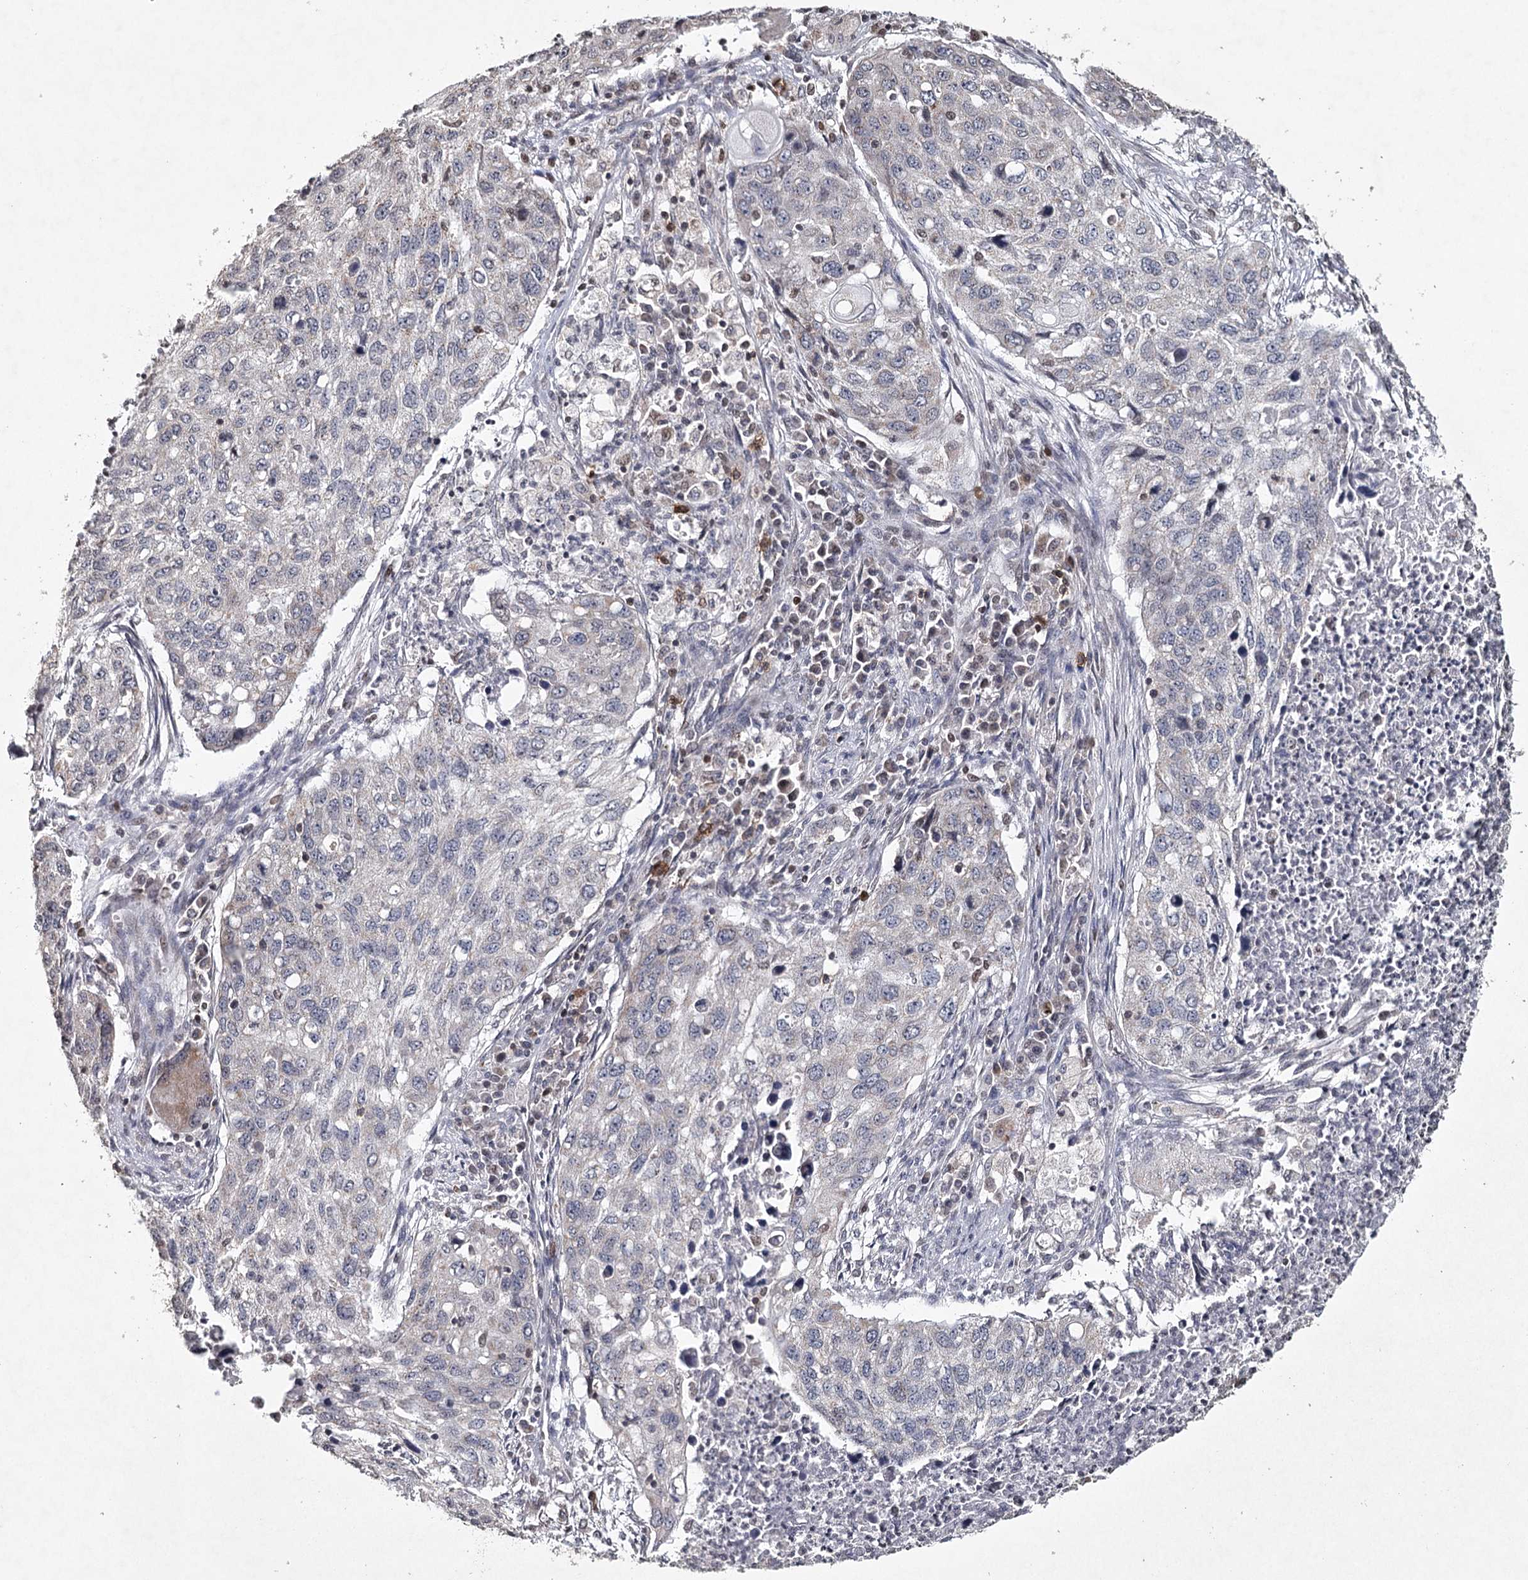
{"staining": {"intensity": "negative", "quantity": "none", "location": "none"}, "tissue": "lung cancer", "cell_type": "Tumor cells", "image_type": "cancer", "snomed": [{"axis": "morphology", "description": "Squamous cell carcinoma, NOS"}, {"axis": "topography", "description": "Lung"}], "caption": "Immunohistochemistry (IHC) of lung cancer demonstrates no positivity in tumor cells.", "gene": "ICOS", "patient": {"sex": "female", "age": 63}}